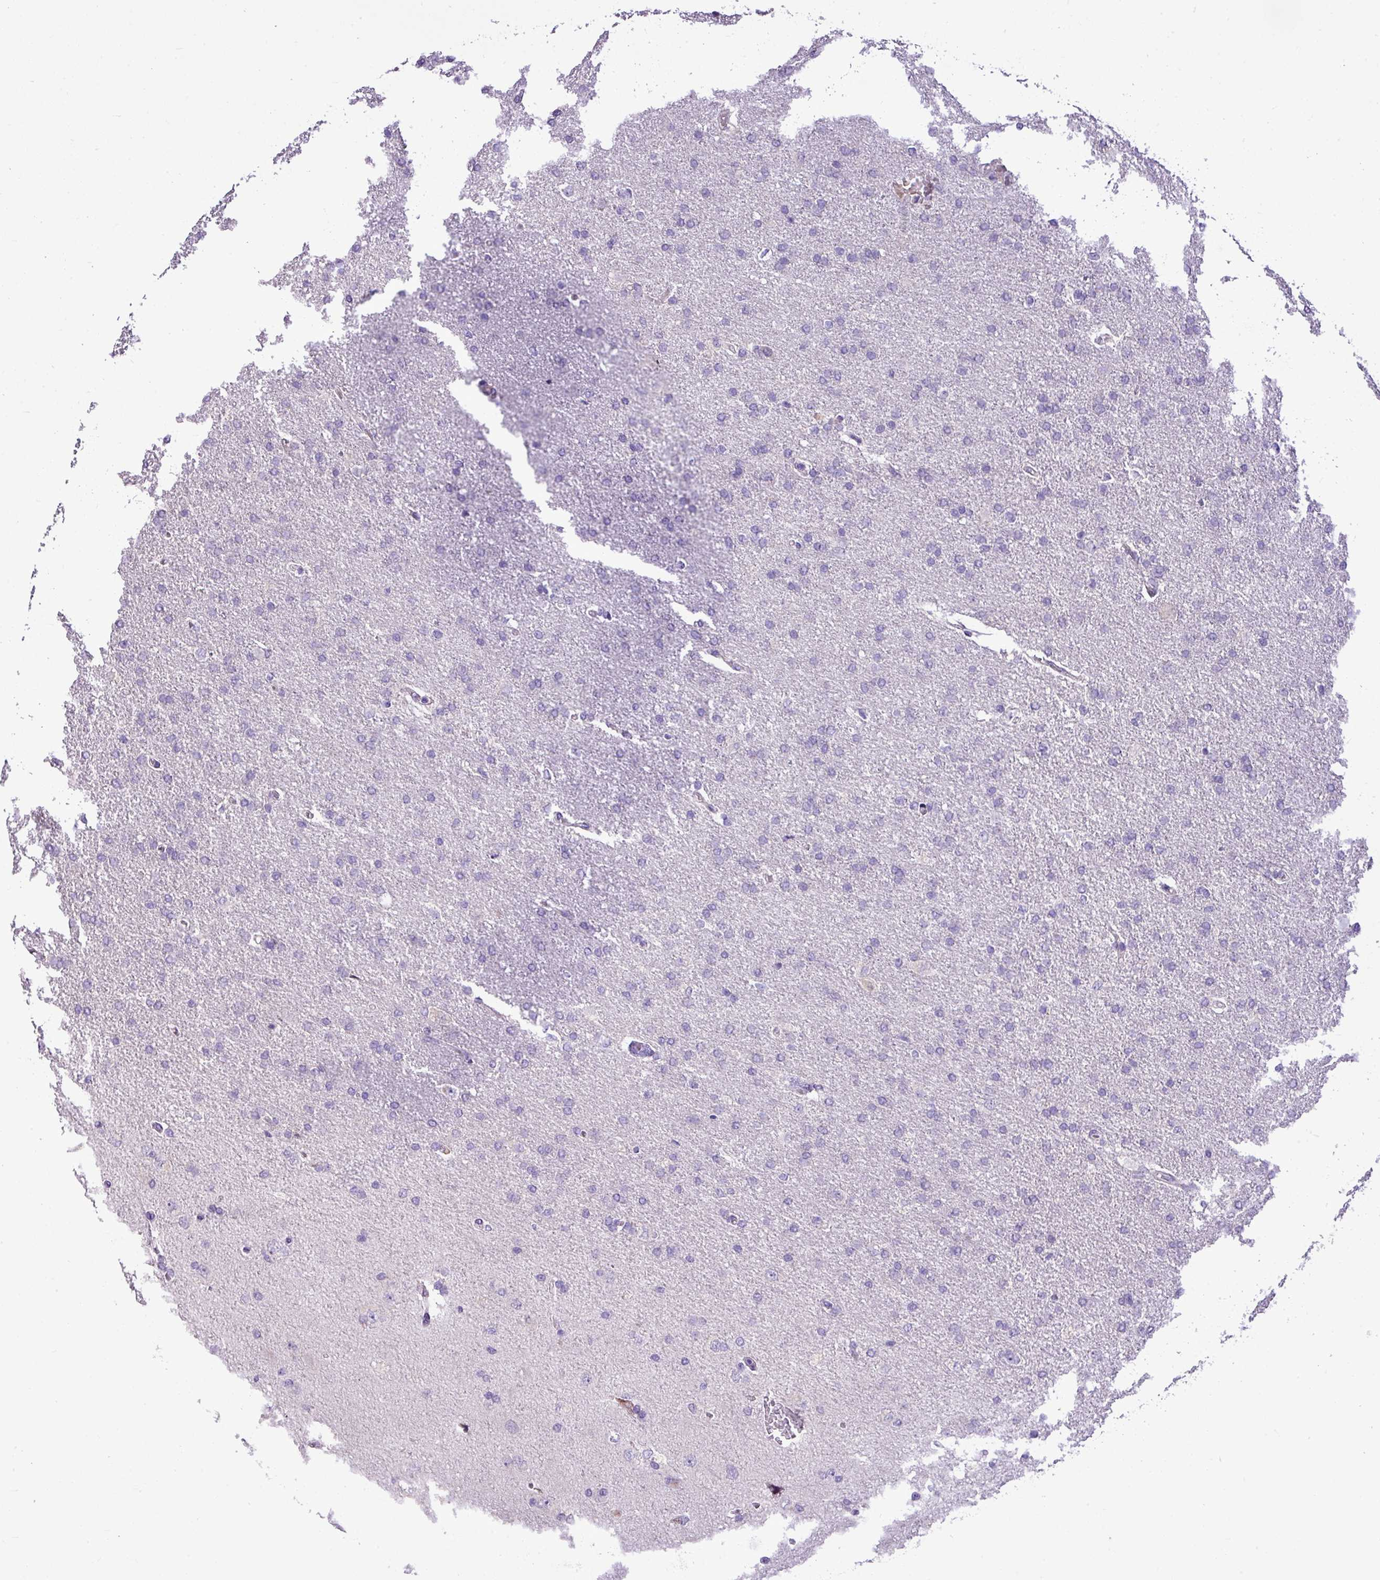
{"staining": {"intensity": "negative", "quantity": "none", "location": "none"}, "tissue": "glioma", "cell_type": "Tumor cells", "image_type": "cancer", "snomed": [{"axis": "morphology", "description": "Glioma, malignant, High grade"}, {"axis": "topography", "description": "Brain"}], "caption": "Immunohistochemical staining of glioma shows no significant expression in tumor cells.", "gene": "IL17A", "patient": {"sex": "male", "age": 72}}